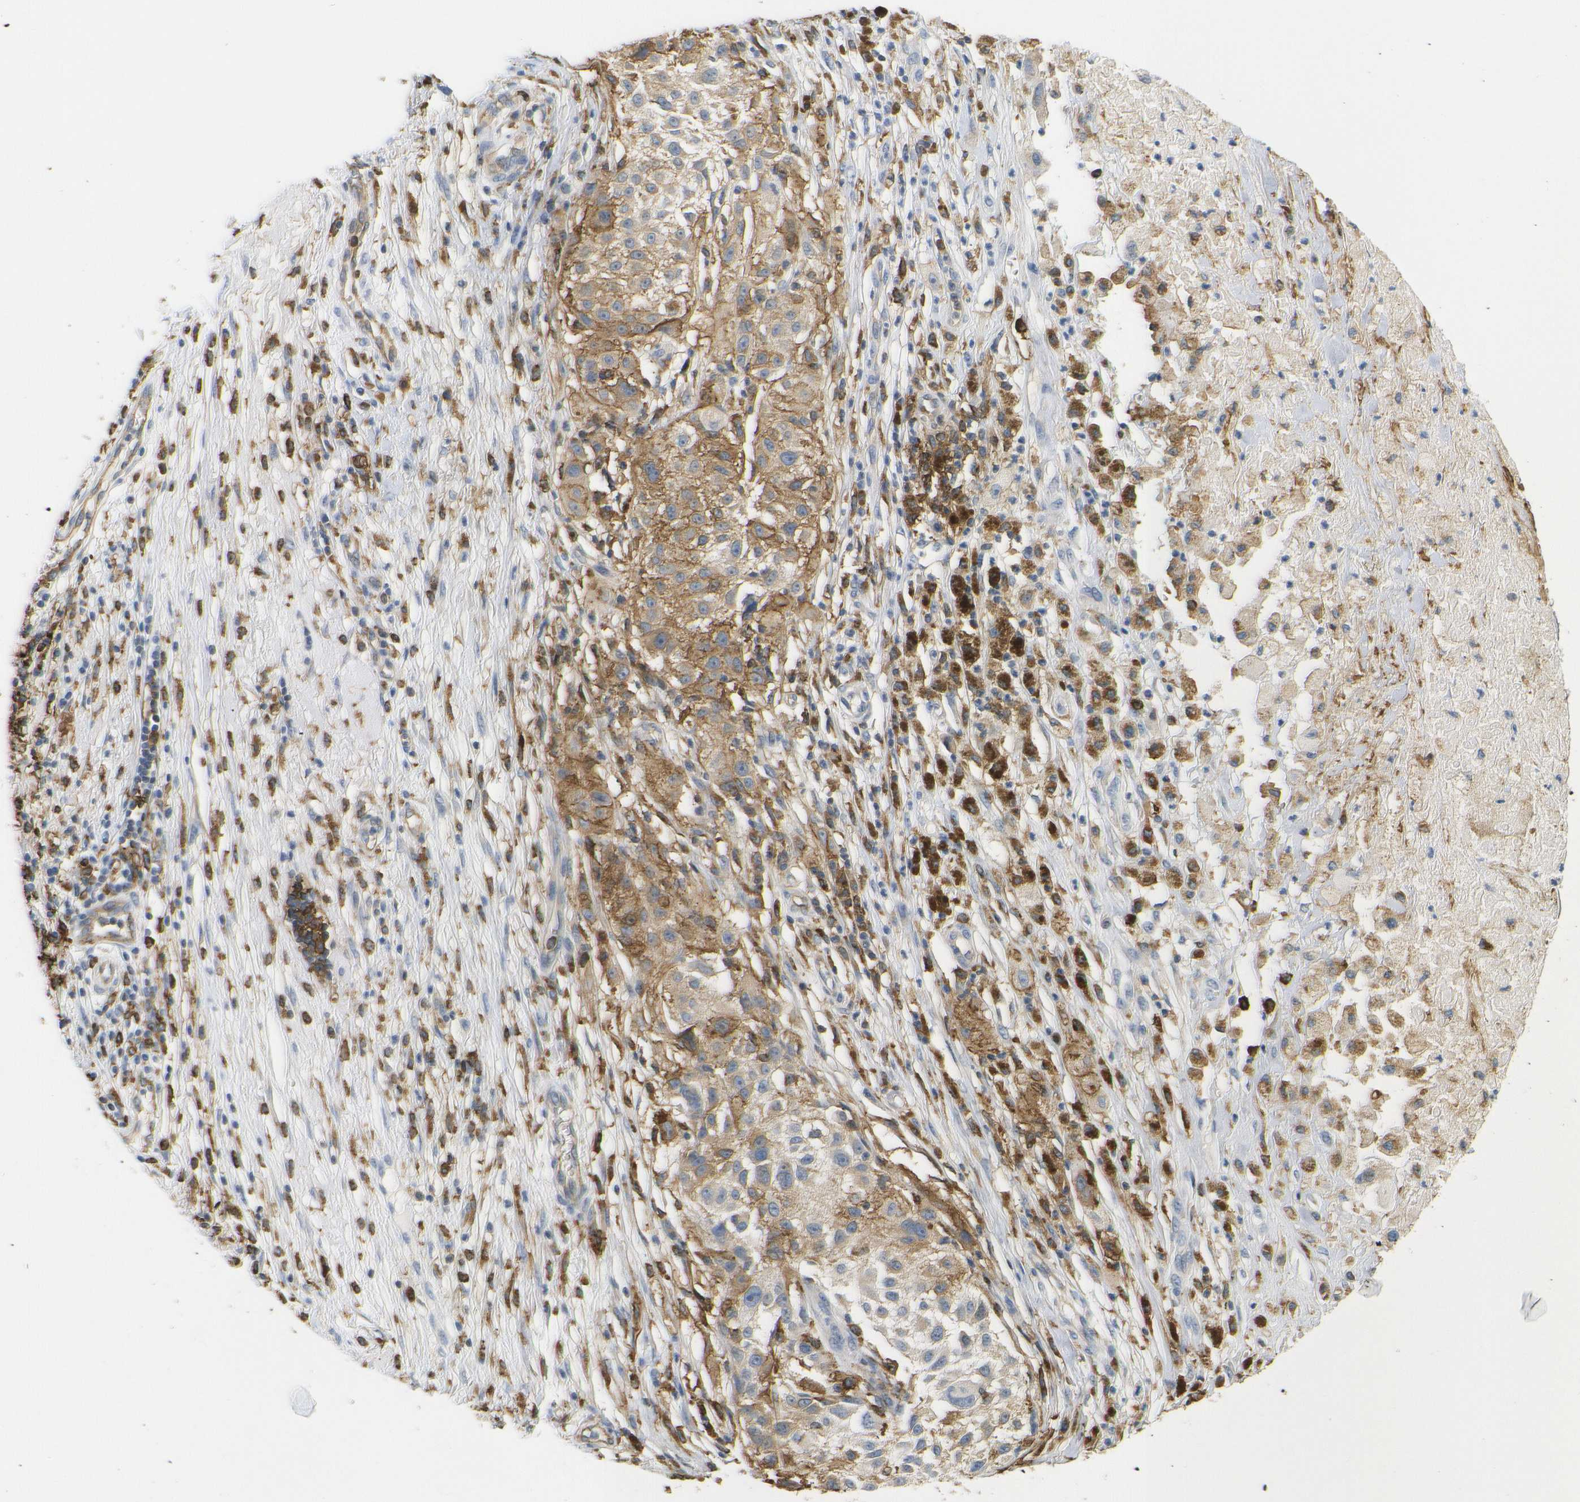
{"staining": {"intensity": "moderate", "quantity": ">75%", "location": "cytoplasmic/membranous"}, "tissue": "melanoma", "cell_type": "Tumor cells", "image_type": "cancer", "snomed": [{"axis": "morphology", "description": "Necrosis, NOS"}, {"axis": "morphology", "description": "Malignant melanoma, NOS"}, {"axis": "topography", "description": "Skin"}], "caption": "Immunohistochemistry of melanoma exhibits medium levels of moderate cytoplasmic/membranous staining in approximately >75% of tumor cells.", "gene": "HLA-DQB1", "patient": {"sex": "female", "age": 87}}